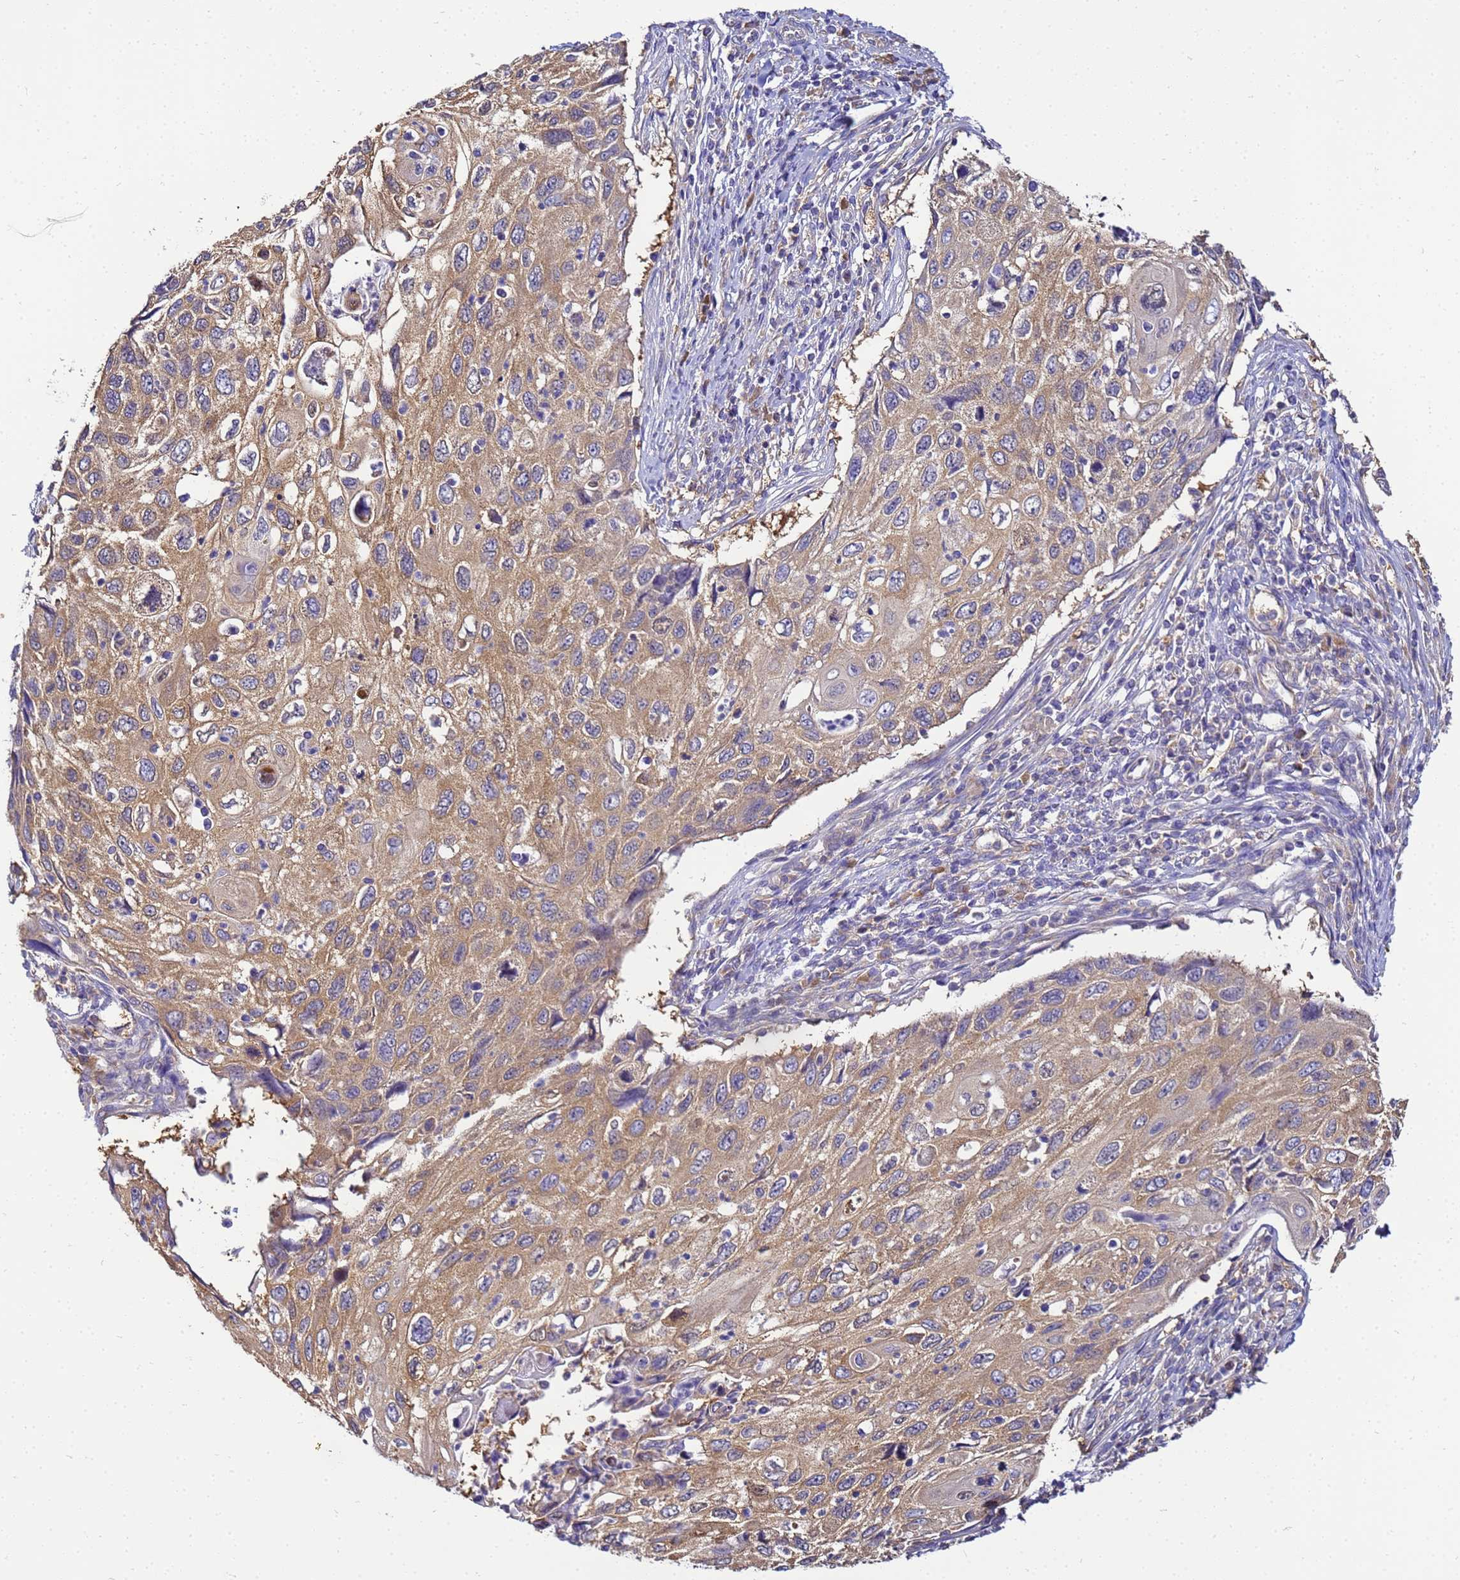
{"staining": {"intensity": "moderate", "quantity": ">75%", "location": "cytoplasmic/membranous"}, "tissue": "cervical cancer", "cell_type": "Tumor cells", "image_type": "cancer", "snomed": [{"axis": "morphology", "description": "Squamous cell carcinoma, NOS"}, {"axis": "topography", "description": "Cervix"}], "caption": "Moderate cytoplasmic/membranous protein positivity is seen in approximately >75% of tumor cells in cervical cancer (squamous cell carcinoma).", "gene": "NARS1", "patient": {"sex": "female", "age": 70}}